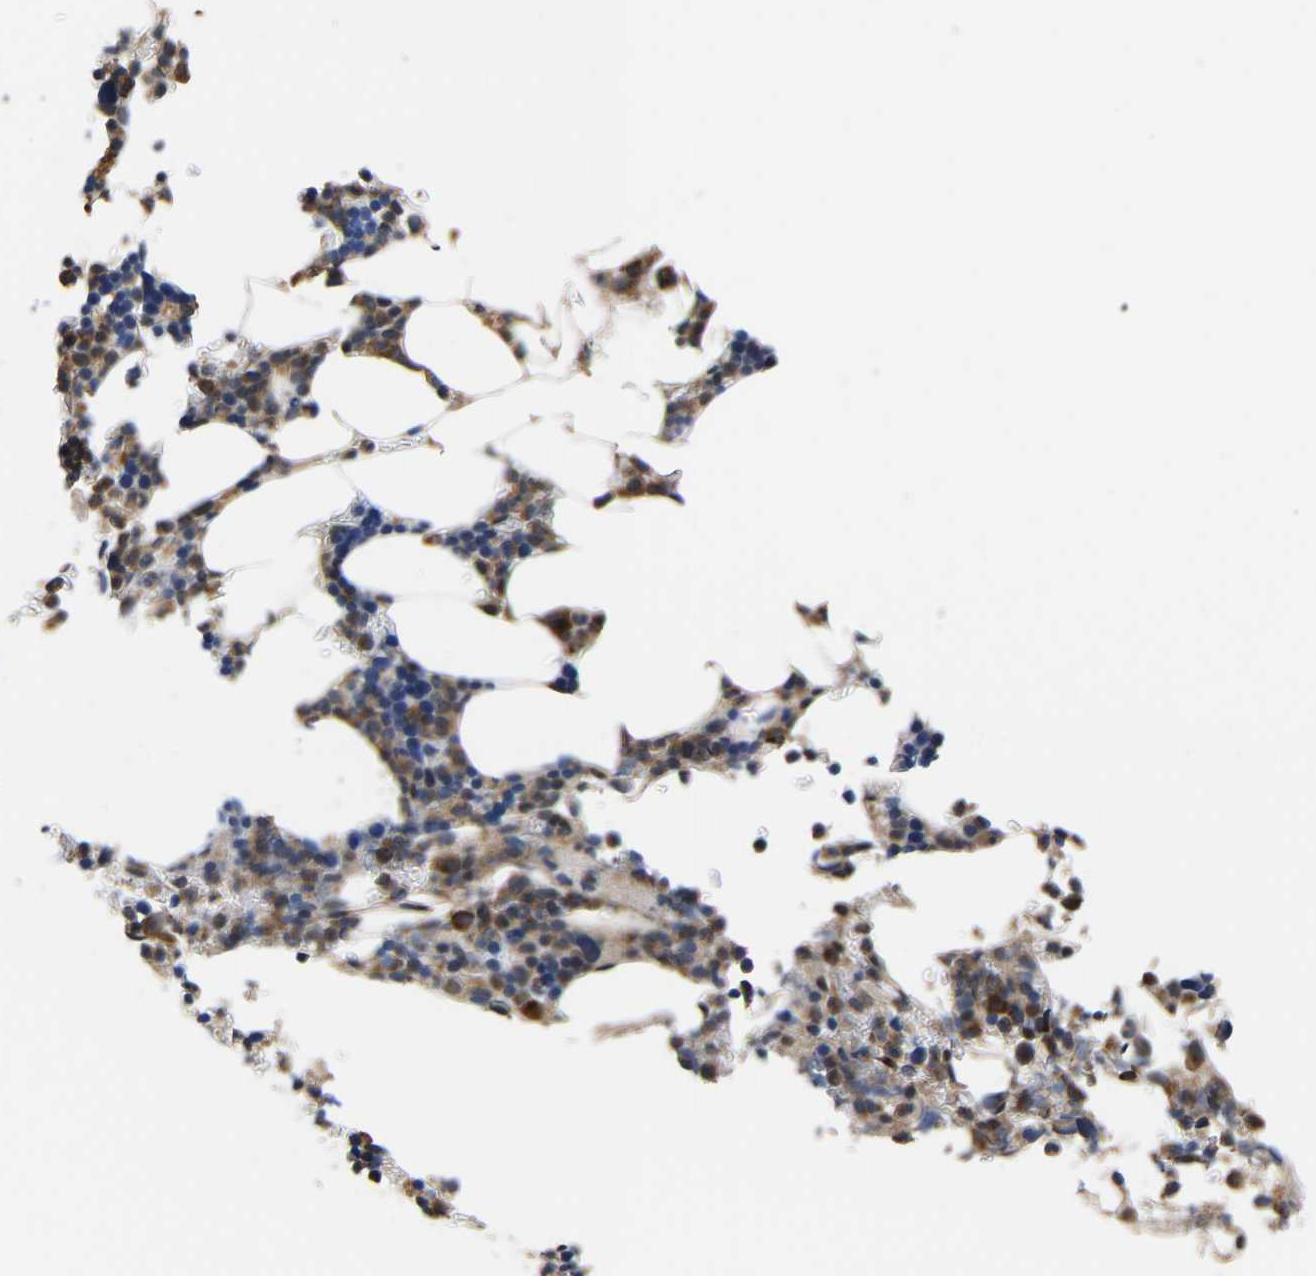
{"staining": {"intensity": "moderate", "quantity": "25%-75%", "location": "cytoplasmic/membranous"}, "tissue": "bone marrow", "cell_type": "Hematopoietic cells", "image_type": "normal", "snomed": [{"axis": "morphology", "description": "Normal tissue, NOS"}, {"axis": "topography", "description": "Bone marrow"}], "caption": "A brown stain labels moderate cytoplasmic/membranous expression of a protein in hematopoietic cells of normal human bone marrow.", "gene": "METTL16", "patient": {"sex": "female", "age": 81}}